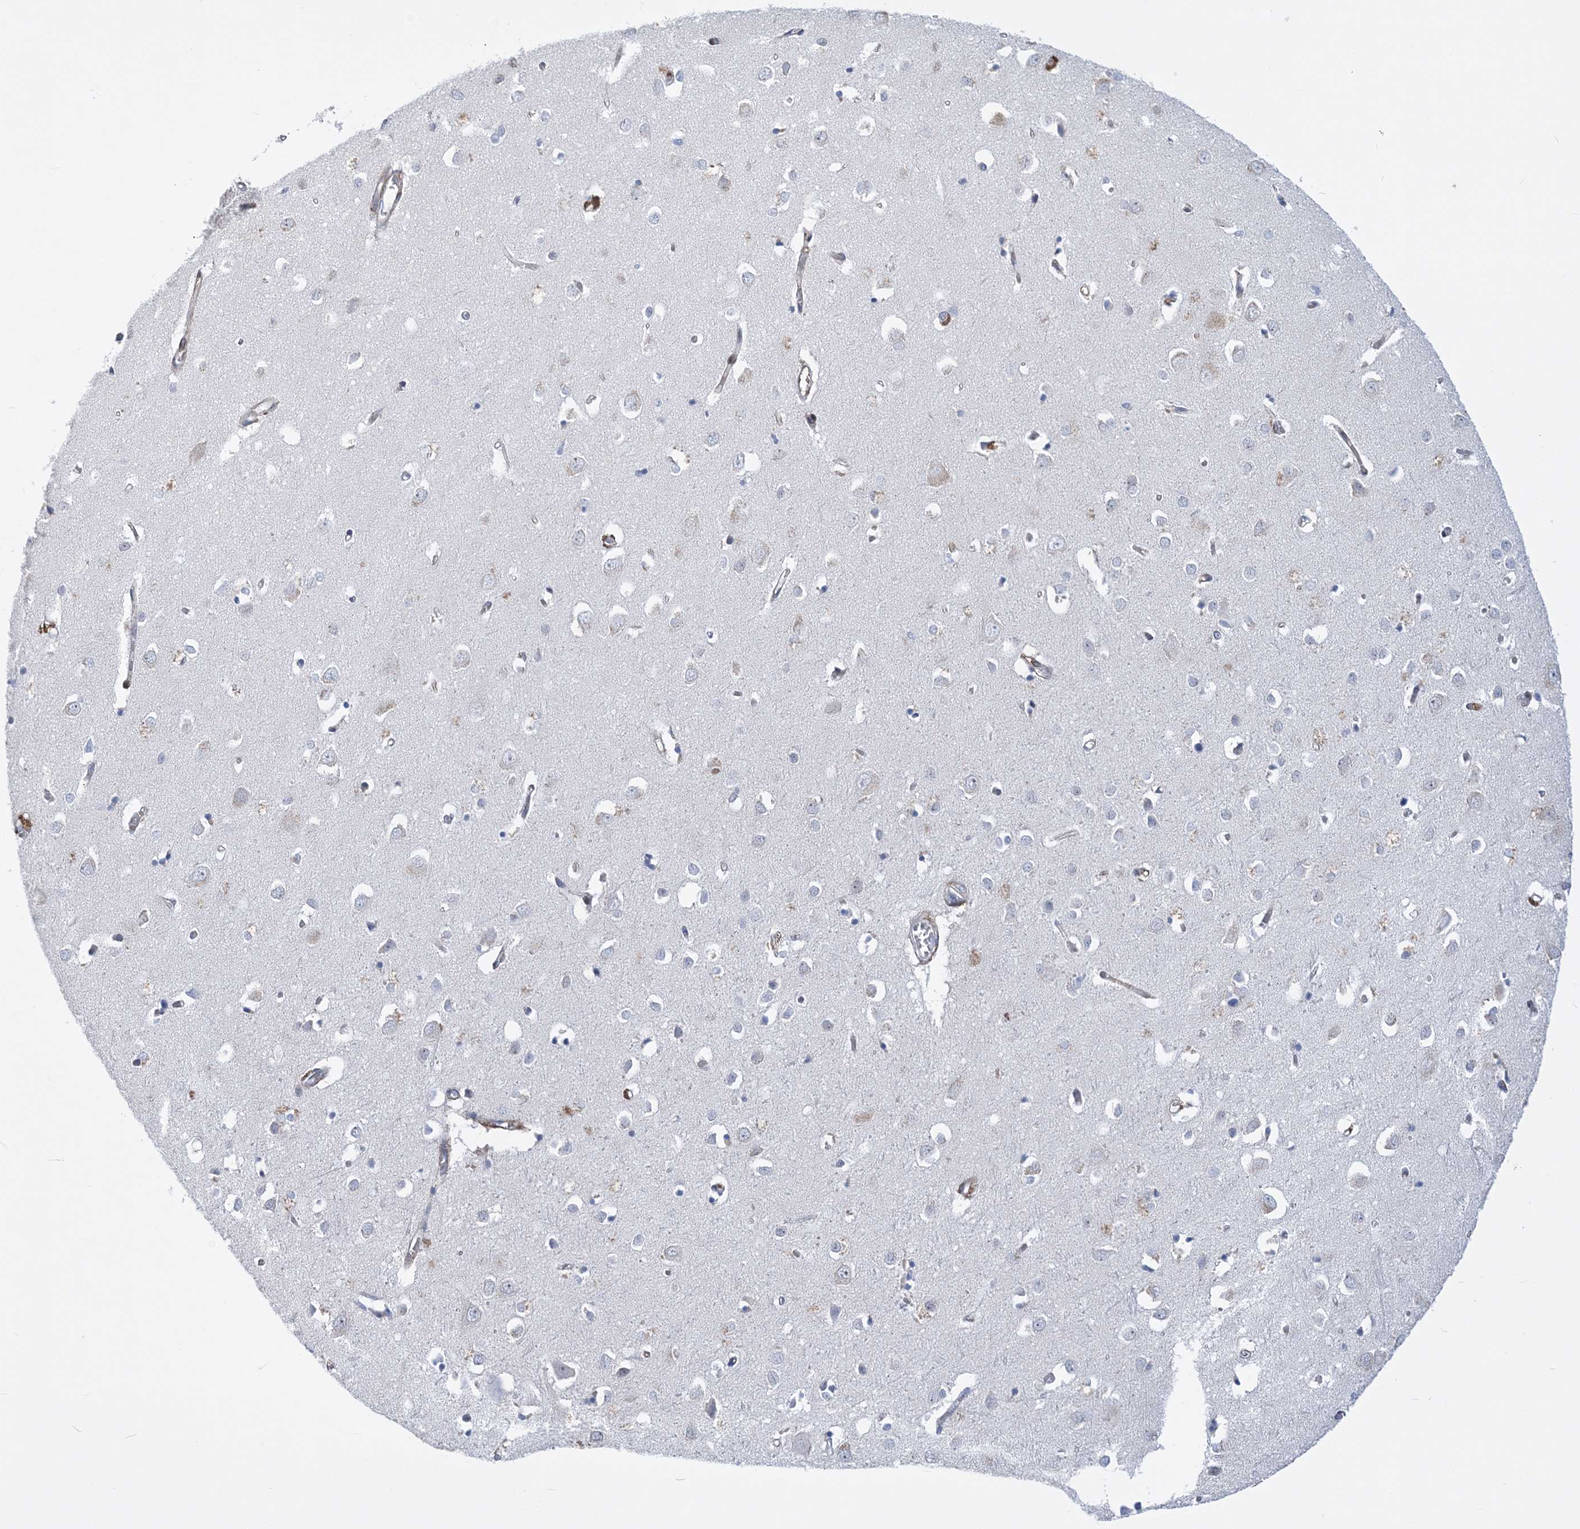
{"staining": {"intensity": "negative", "quantity": "none", "location": "none"}, "tissue": "cerebral cortex", "cell_type": "Endothelial cells", "image_type": "normal", "snomed": [{"axis": "morphology", "description": "Normal tissue, NOS"}, {"axis": "topography", "description": "Cerebral cortex"}], "caption": "This histopathology image is of normal cerebral cortex stained with immunohistochemistry (IHC) to label a protein in brown with the nuclei are counter-stained blue. There is no expression in endothelial cells. (DAB IHC with hematoxylin counter stain).", "gene": "RNPEPL1", "patient": {"sex": "female", "age": 64}}